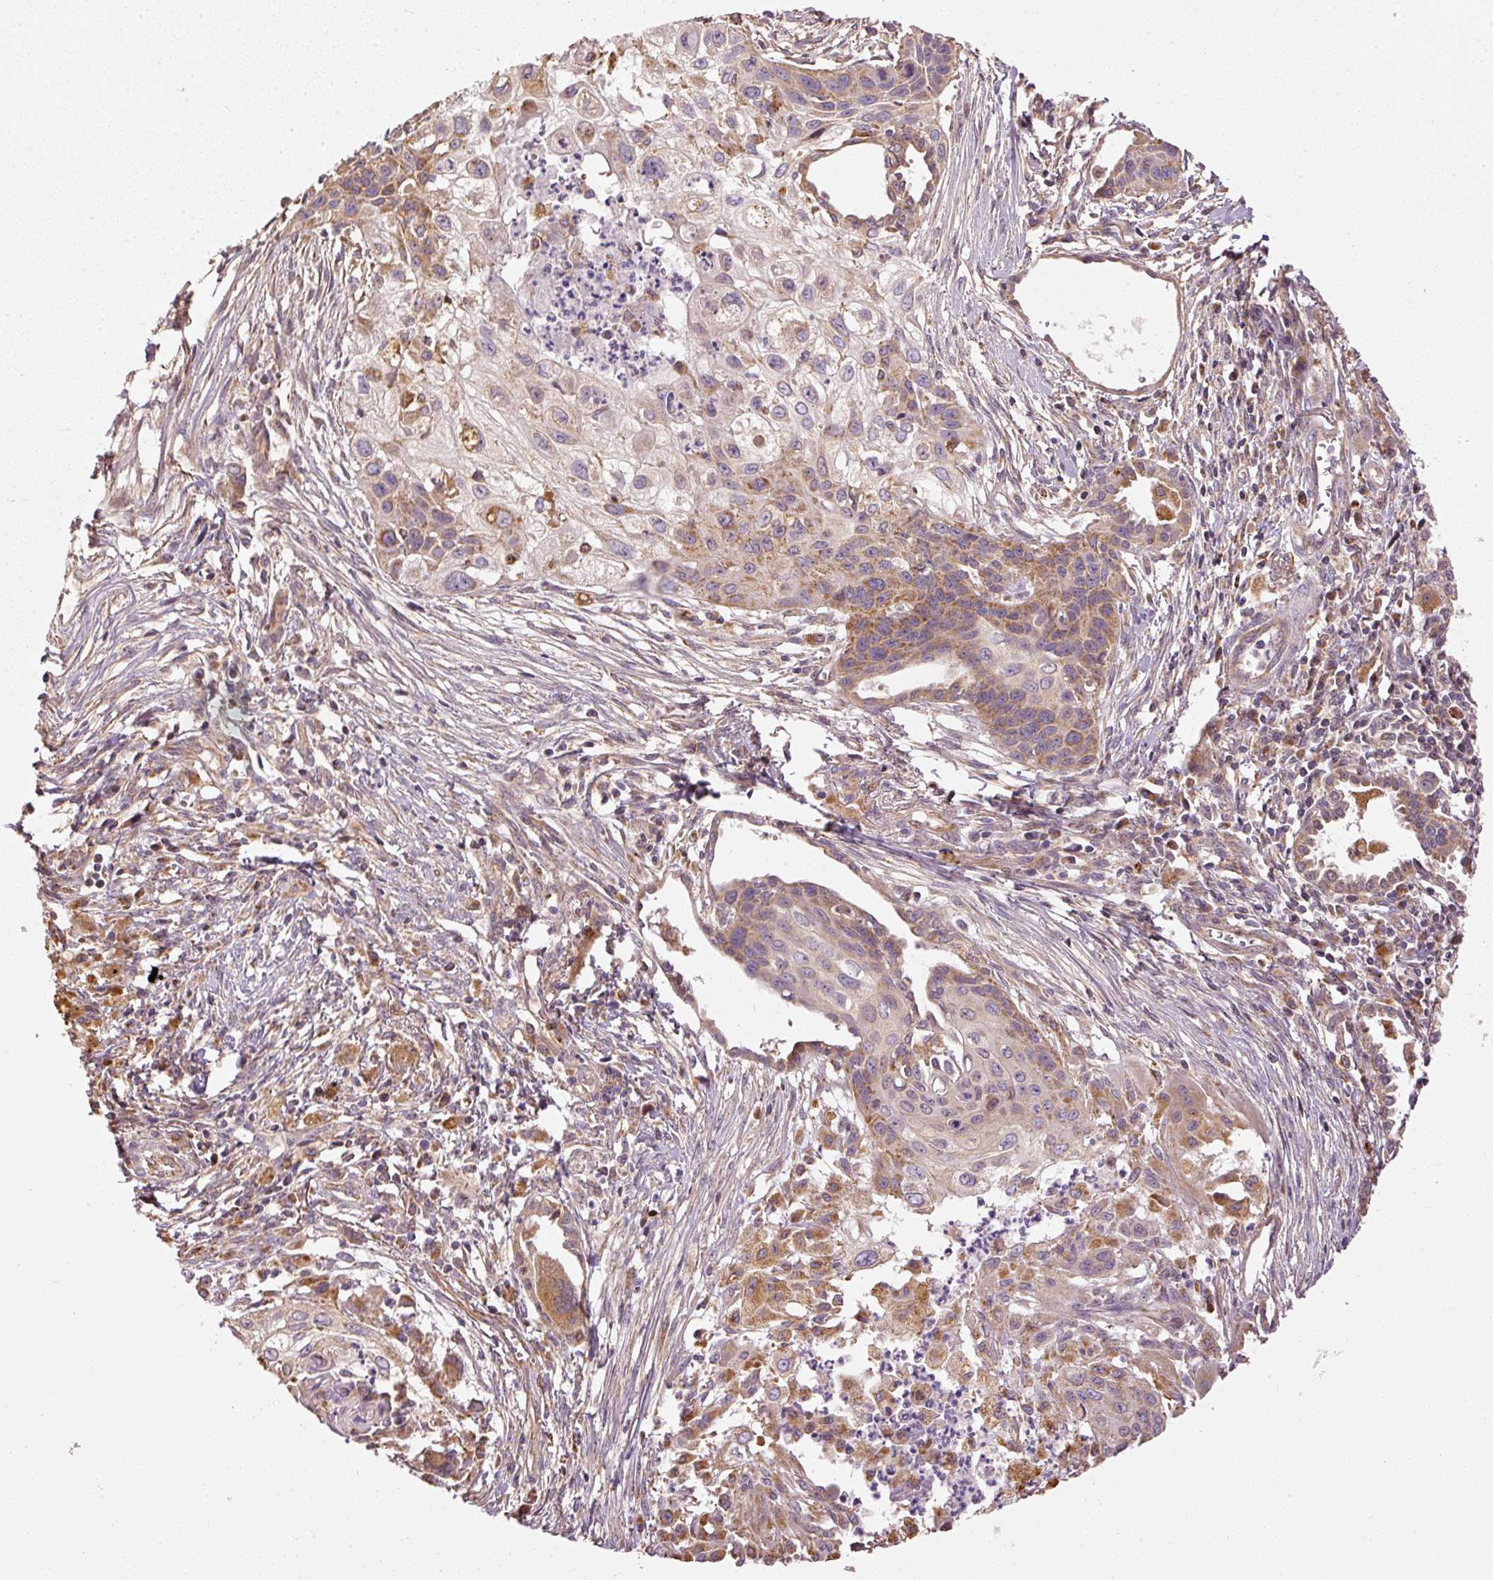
{"staining": {"intensity": "moderate", "quantity": "25%-75%", "location": "cytoplasmic/membranous"}, "tissue": "lung cancer", "cell_type": "Tumor cells", "image_type": "cancer", "snomed": [{"axis": "morphology", "description": "Squamous cell carcinoma, NOS"}, {"axis": "topography", "description": "Lung"}], "caption": "The immunohistochemical stain shows moderate cytoplasmic/membranous staining in tumor cells of squamous cell carcinoma (lung) tissue. Using DAB (brown) and hematoxylin (blue) stains, captured at high magnification using brightfield microscopy.", "gene": "MTHFD1L", "patient": {"sex": "male", "age": 71}}